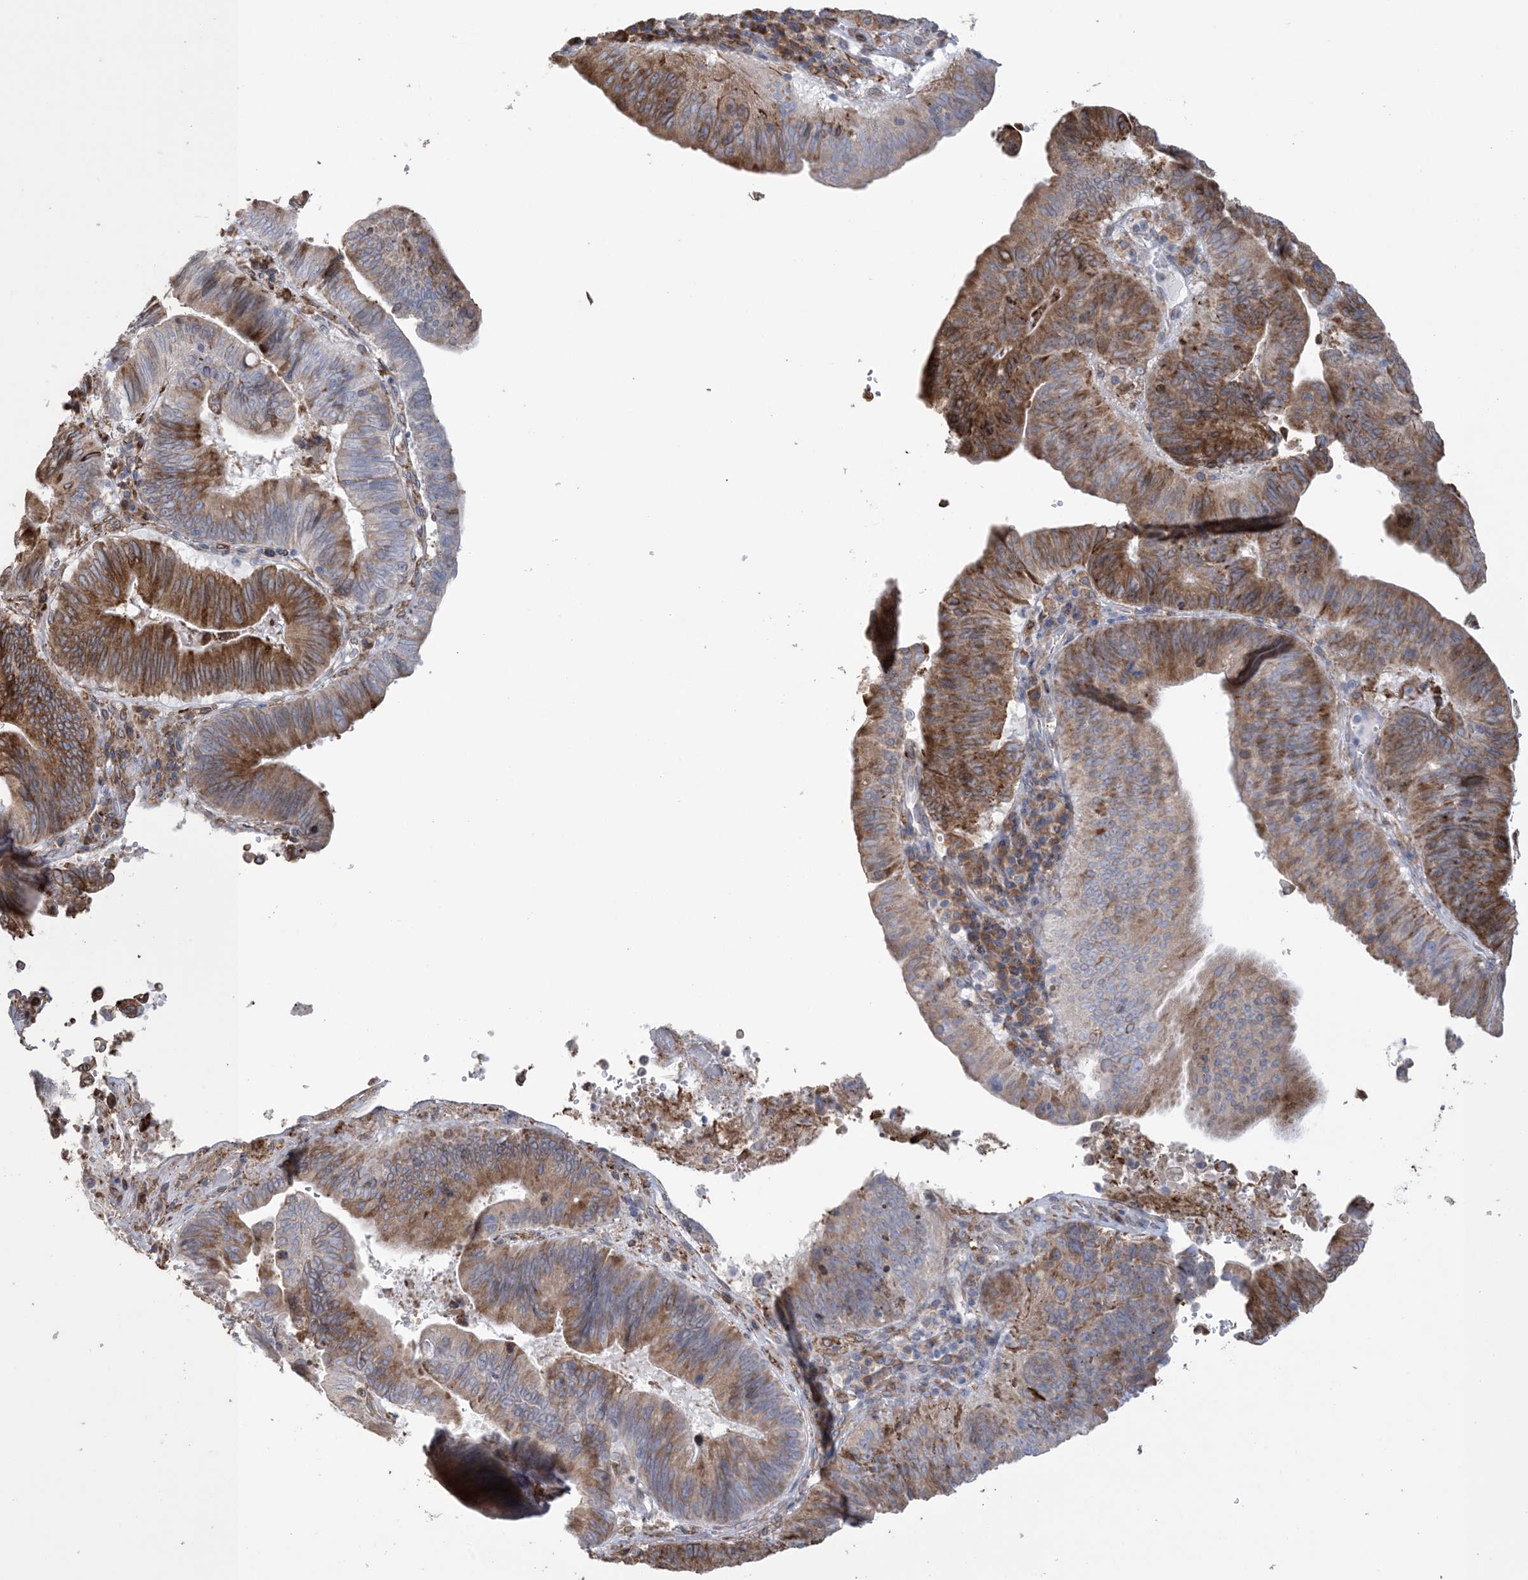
{"staining": {"intensity": "strong", "quantity": ">75%", "location": "cytoplasmic/membranous"}, "tissue": "pancreatic cancer", "cell_type": "Tumor cells", "image_type": "cancer", "snomed": [{"axis": "morphology", "description": "Adenocarcinoma, NOS"}, {"axis": "topography", "description": "Pancreas"}], "caption": "Protein staining shows strong cytoplasmic/membranous staining in about >75% of tumor cells in pancreatic cancer. (brown staining indicates protein expression, while blue staining denotes nuclei).", "gene": "SHANK1", "patient": {"sex": "male", "age": 63}}